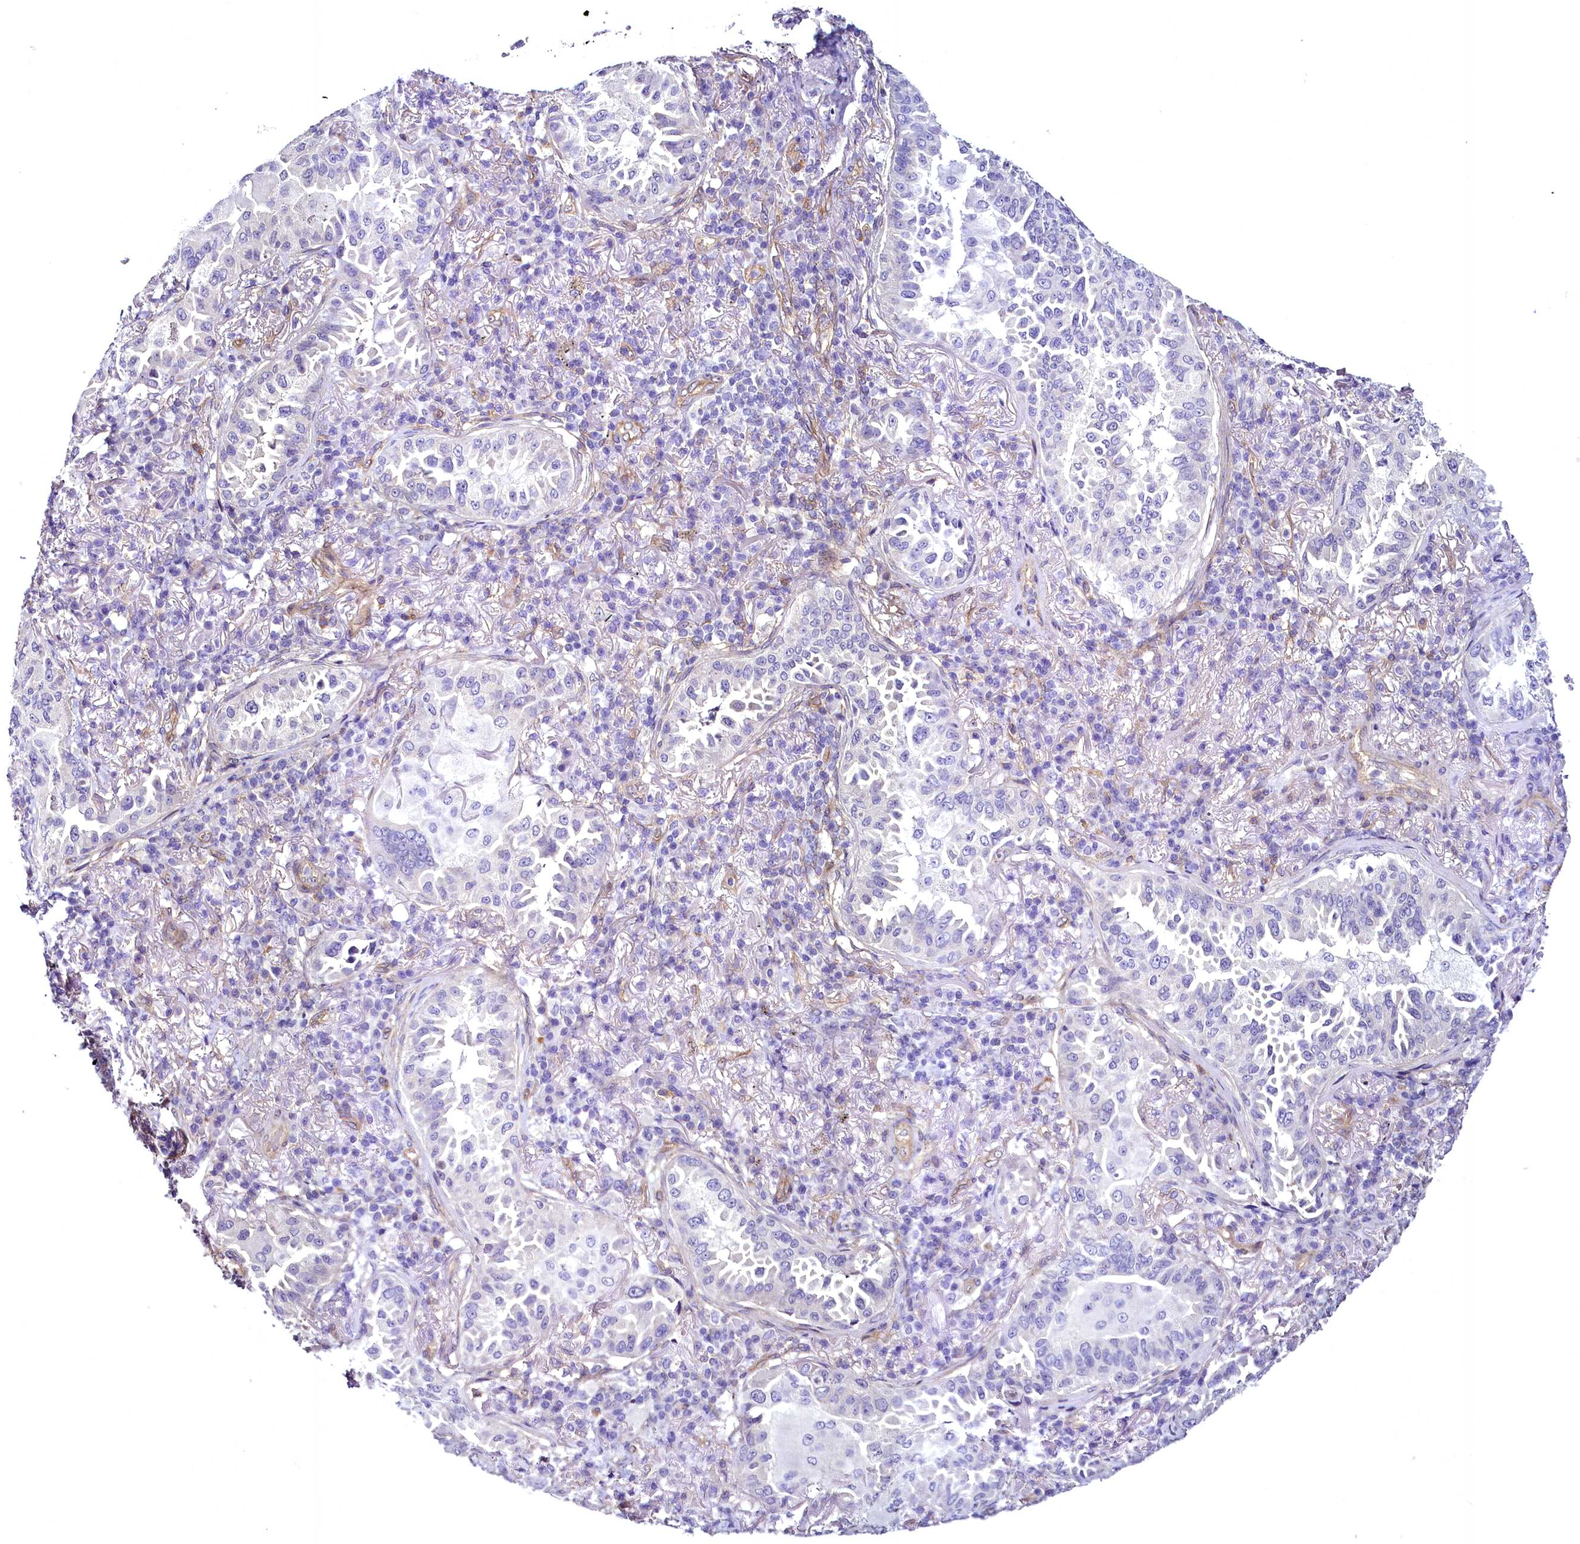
{"staining": {"intensity": "negative", "quantity": "none", "location": "none"}, "tissue": "lung cancer", "cell_type": "Tumor cells", "image_type": "cancer", "snomed": [{"axis": "morphology", "description": "Adenocarcinoma, NOS"}, {"axis": "topography", "description": "Lung"}], "caption": "Tumor cells are negative for brown protein staining in lung adenocarcinoma. (Brightfield microscopy of DAB IHC at high magnification).", "gene": "STXBP1", "patient": {"sex": "female", "age": 69}}